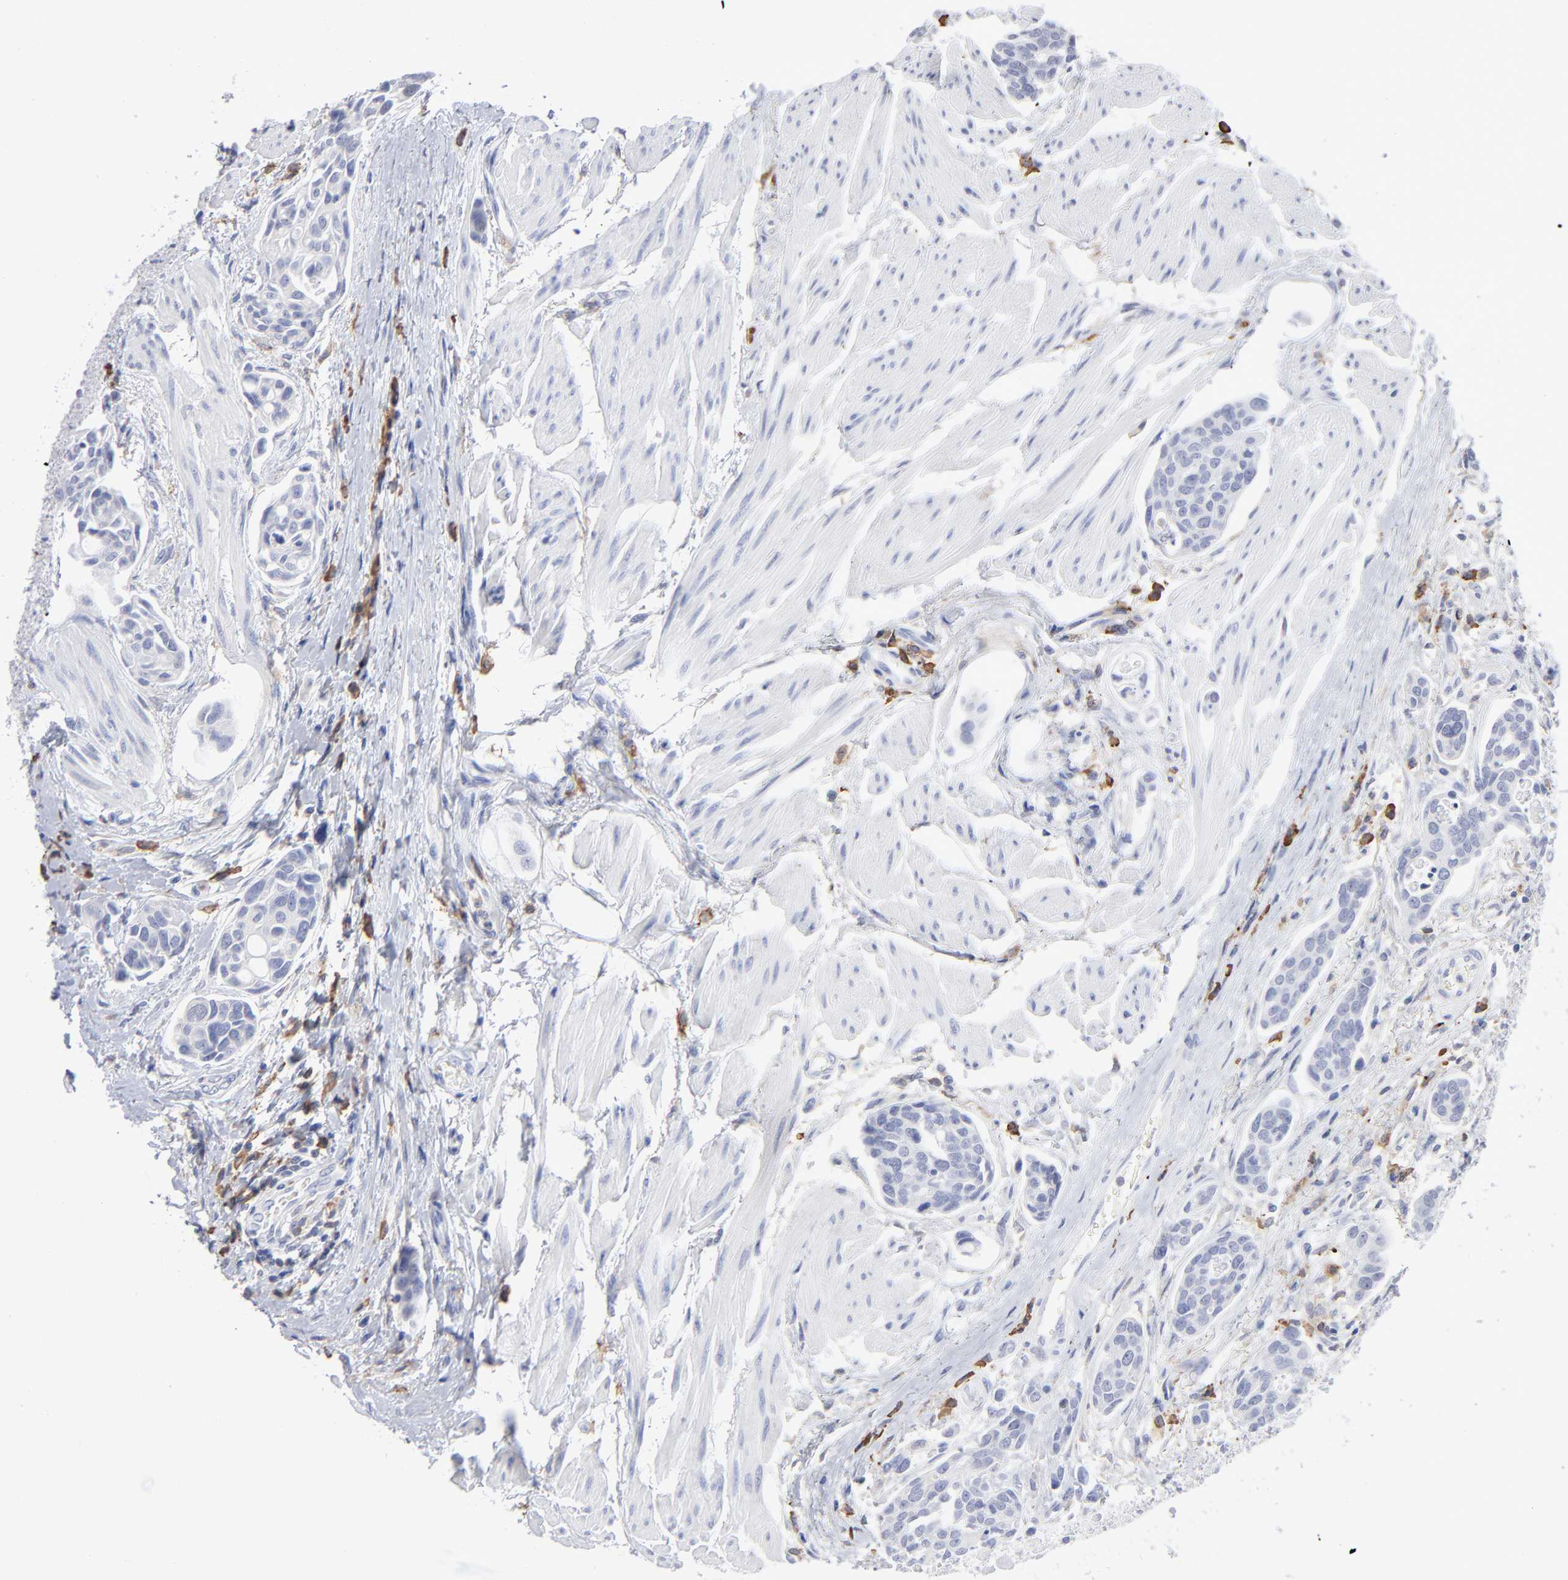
{"staining": {"intensity": "negative", "quantity": "none", "location": "none"}, "tissue": "urothelial cancer", "cell_type": "Tumor cells", "image_type": "cancer", "snomed": [{"axis": "morphology", "description": "Urothelial carcinoma, High grade"}, {"axis": "topography", "description": "Urinary bladder"}], "caption": "A micrograph of human high-grade urothelial carcinoma is negative for staining in tumor cells. (Brightfield microscopy of DAB (3,3'-diaminobenzidine) immunohistochemistry at high magnification).", "gene": "LAT2", "patient": {"sex": "male", "age": 78}}